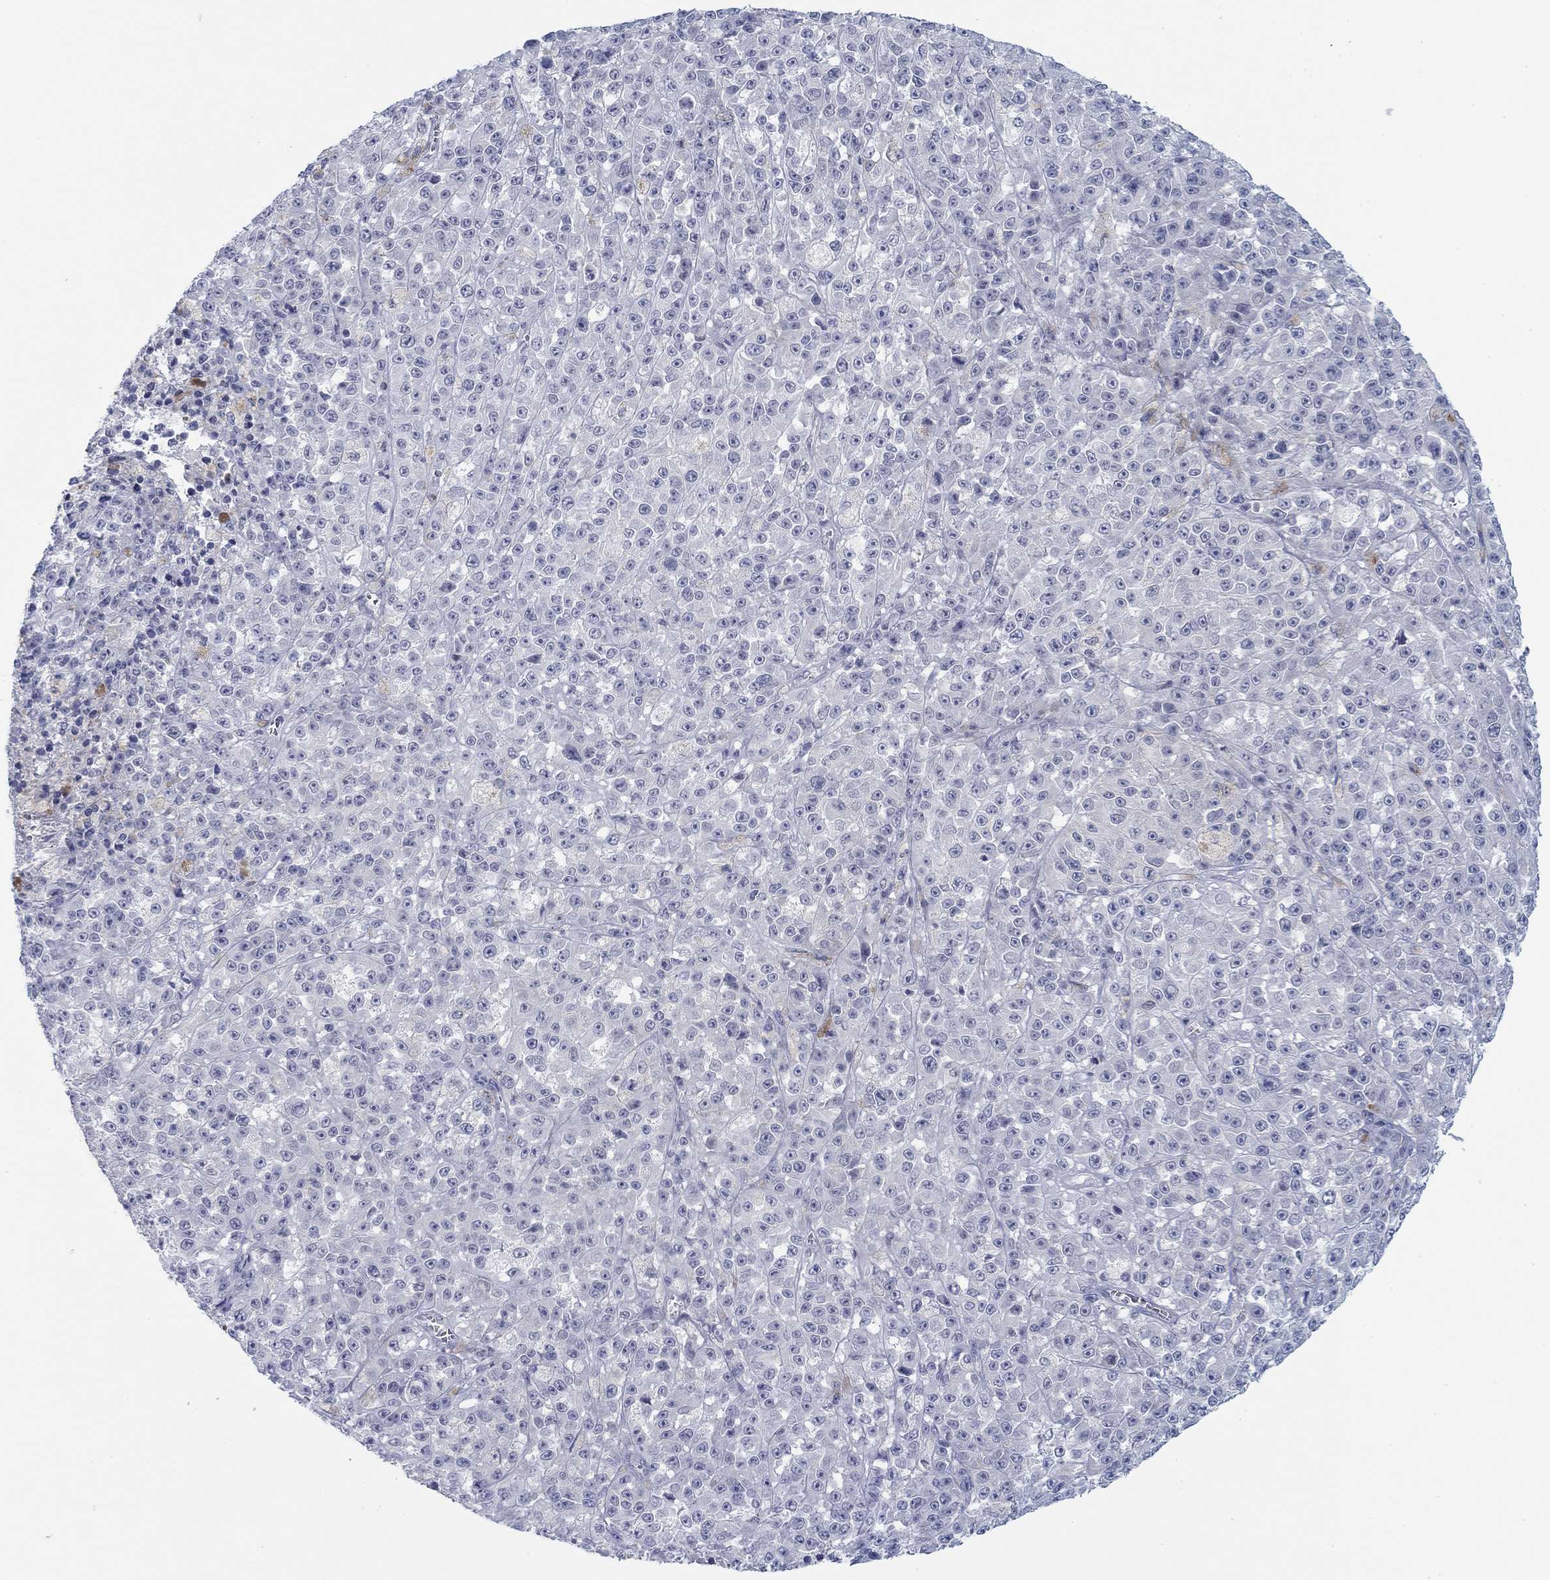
{"staining": {"intensity": "negative", "quantity": "none", "location": "none"}, "tissue": "melanoma", "cell_type": "Tumor cells", "image_type": "cancer", "snomed": [{"axis": "morphology", "description": "Malignant melanoma, NOS"}, {"axis": "topography", "description": "Skin"}], "caption": "DAB (3,3'-diaminobenzidine) immunohistochemical staining of melanoma demonstrates no significant staining in tumor cells.", "gene": "DNAL1", "patient": {"sex": "female", "age": 58}}